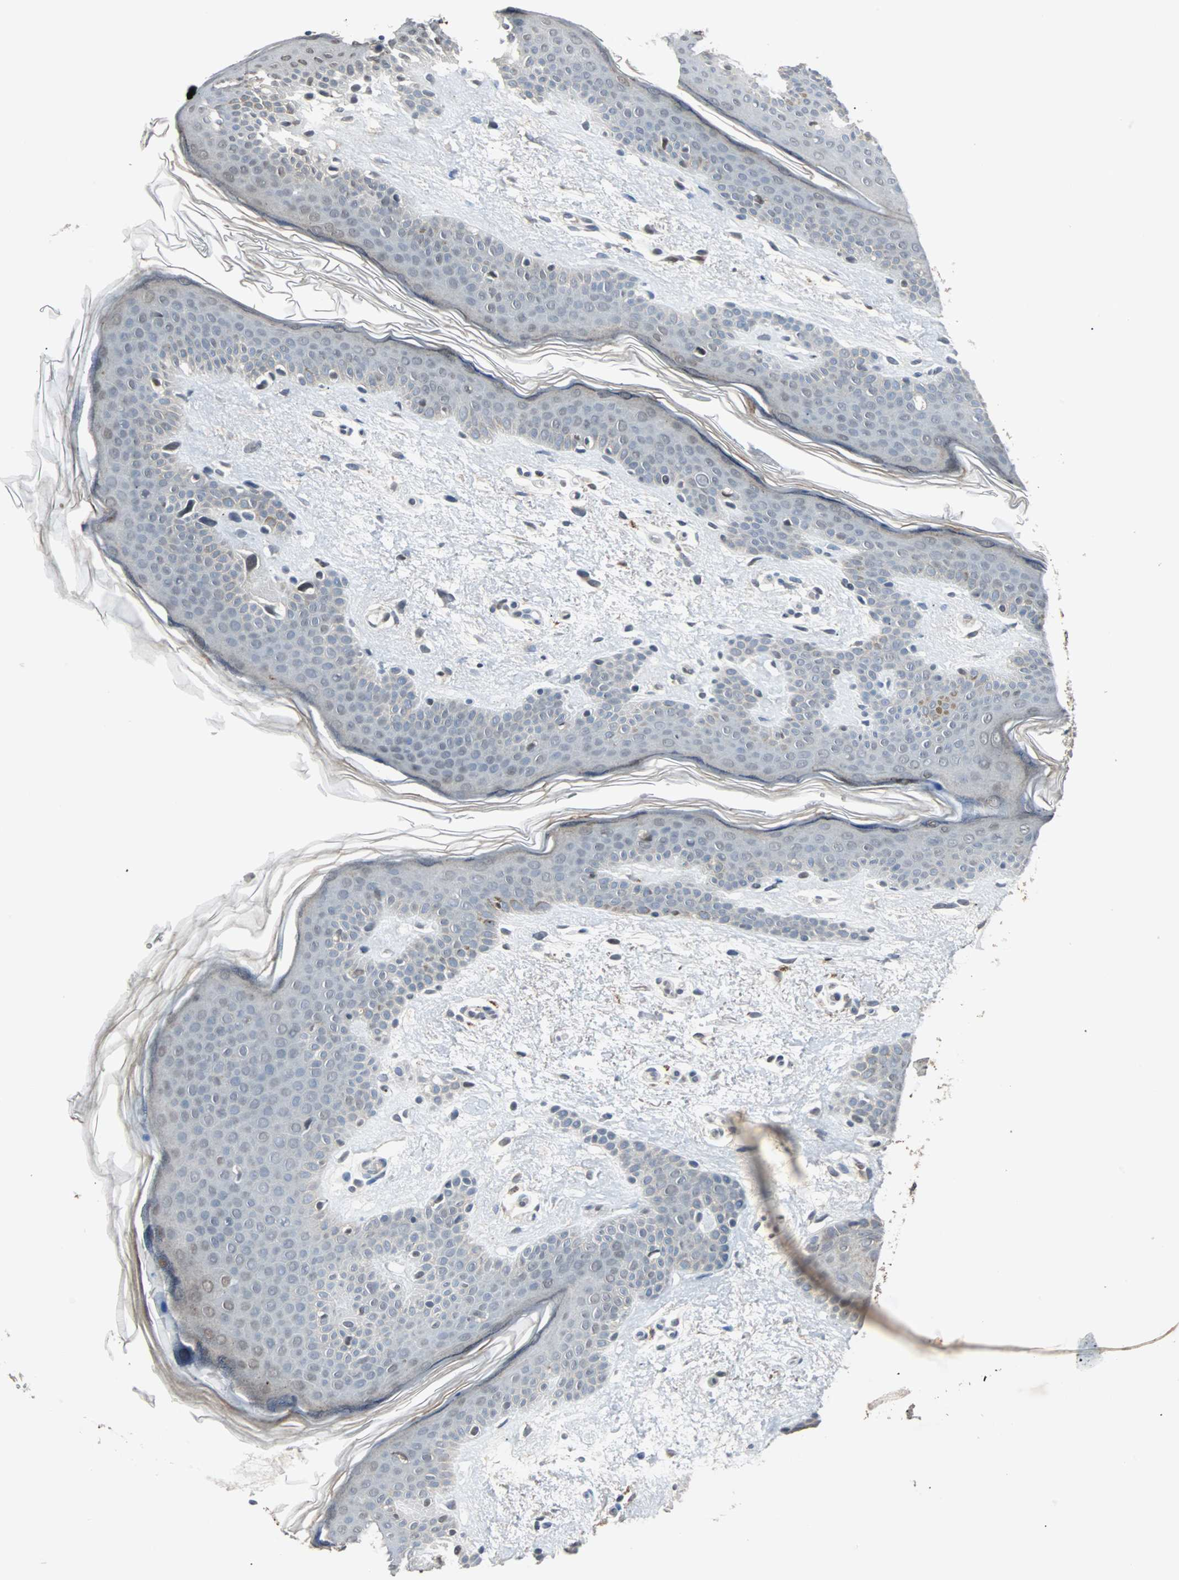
{"staining": {"intensity": "negative", "quantity": "none", "location": "none"}, "tissue": "skin", "cell_type": "Fibroblasts", "image_type": "normal", "snomed": [{"axis": "morphology", "description": "Normal tissue, NOS"}, {"axis": "topography", "description": "Skin"}], "caption": "Immunohistochemistry histopathology image of normal human skin stained for a protein (brown), which displays no expression in fibroblasts. The staining was performed using DAB to visualize the protein expression in brown, while the nuclei were stained in blue with hematoxylin (Magnification: 20x).", "gene": "HLX", "patient": {"sex": "female", "age": 56}}